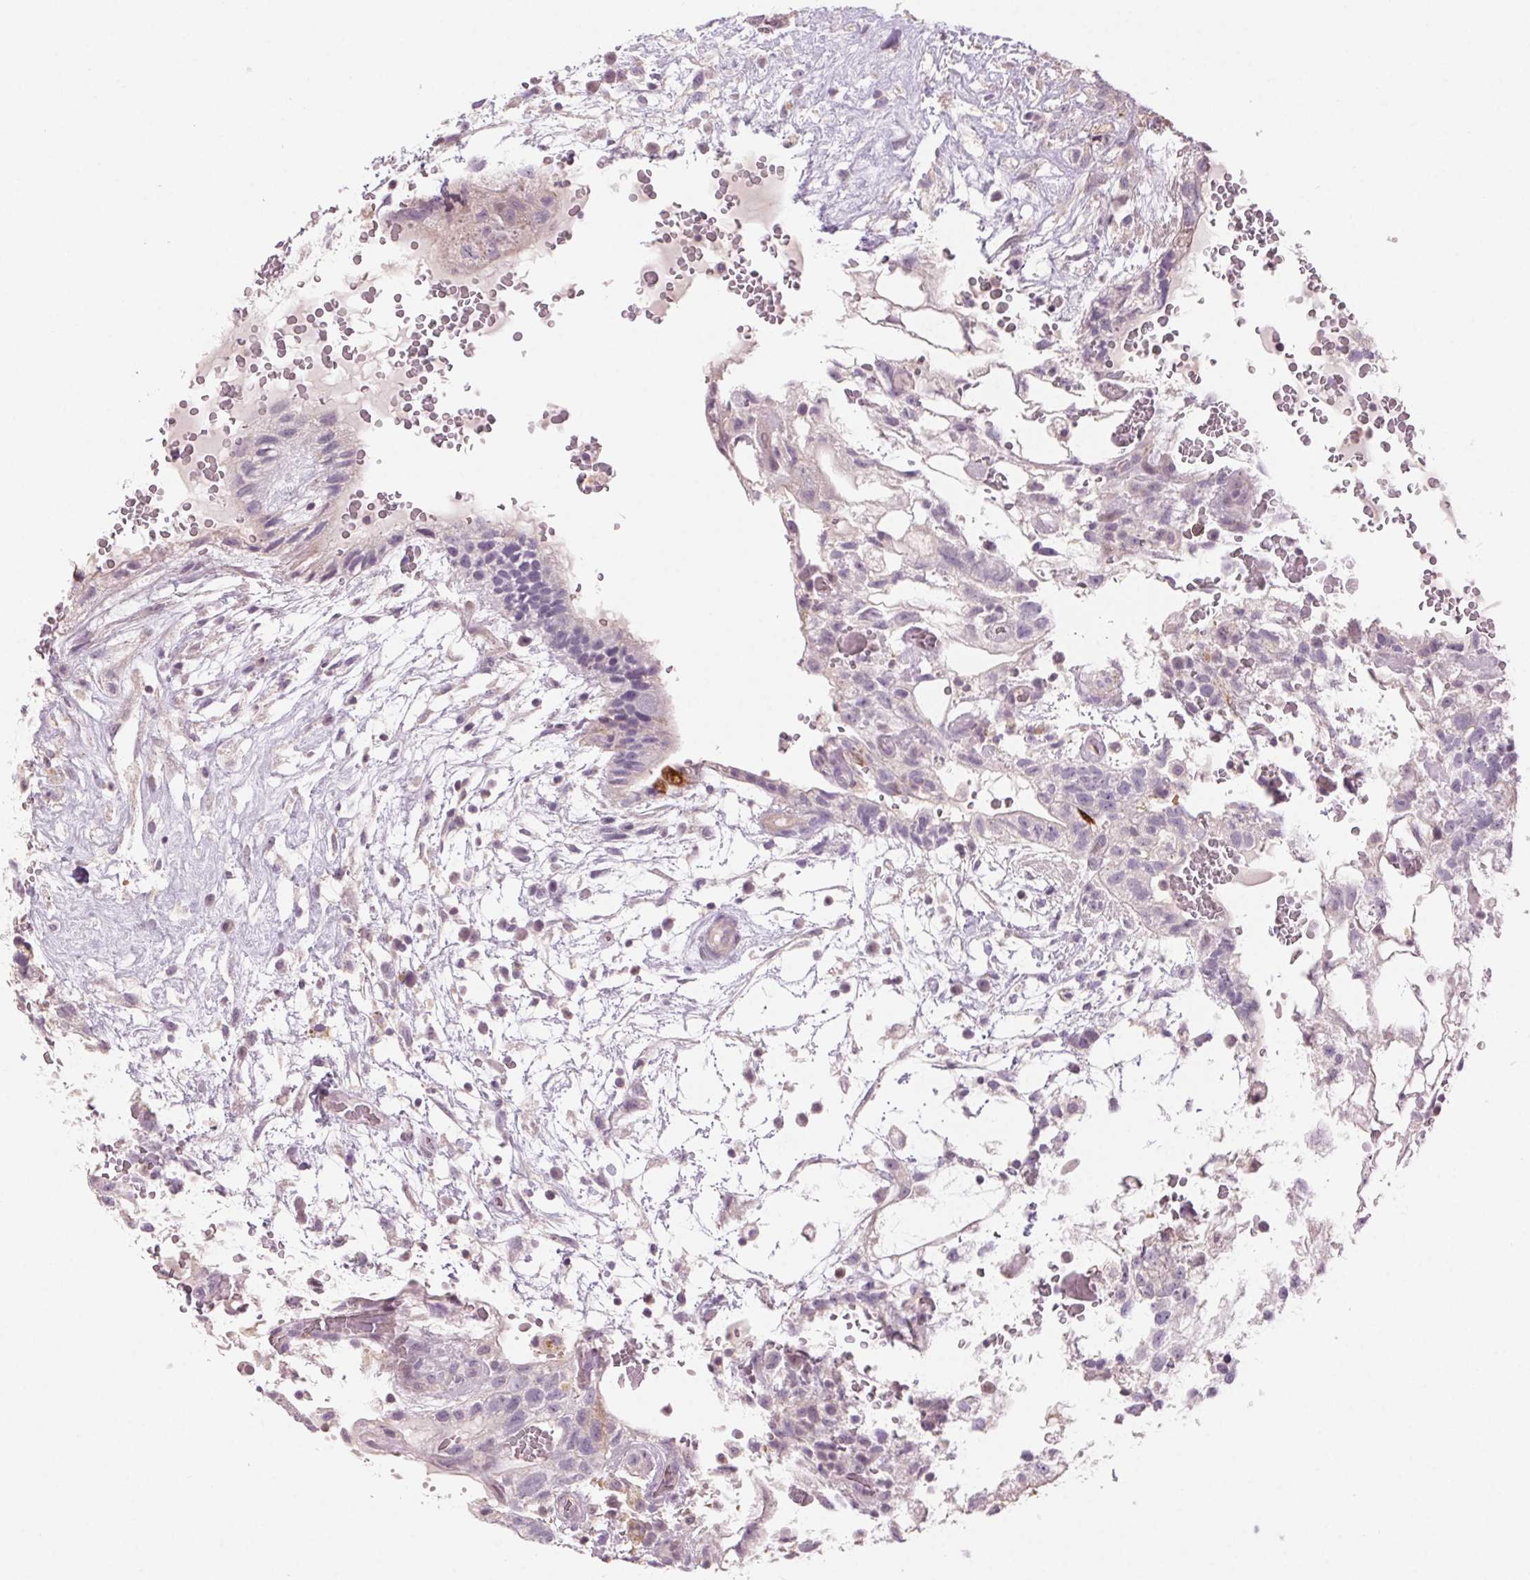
{"staining": {"intensity": "negative", "quantity": "none", "location": "none"}, "tissue": "testis cancer", "cell_type": "Tumor cells", "image_type": "cancer", "snomed": [{"axis": "morphology", "description": "Normal tissue, NOS"}, {"axis": "morphology", "description": "Carcinoma, Embryonal, NOS"}, {"axis": "topography", "description": "Testis"}], "caption": "A micrograph of testis cancer (embryonal carcinoma) stained for a protein shows no brown staining in tumor cells.", "gene": "HHLA2", "patient": {"sex": "male", "age": 32}}